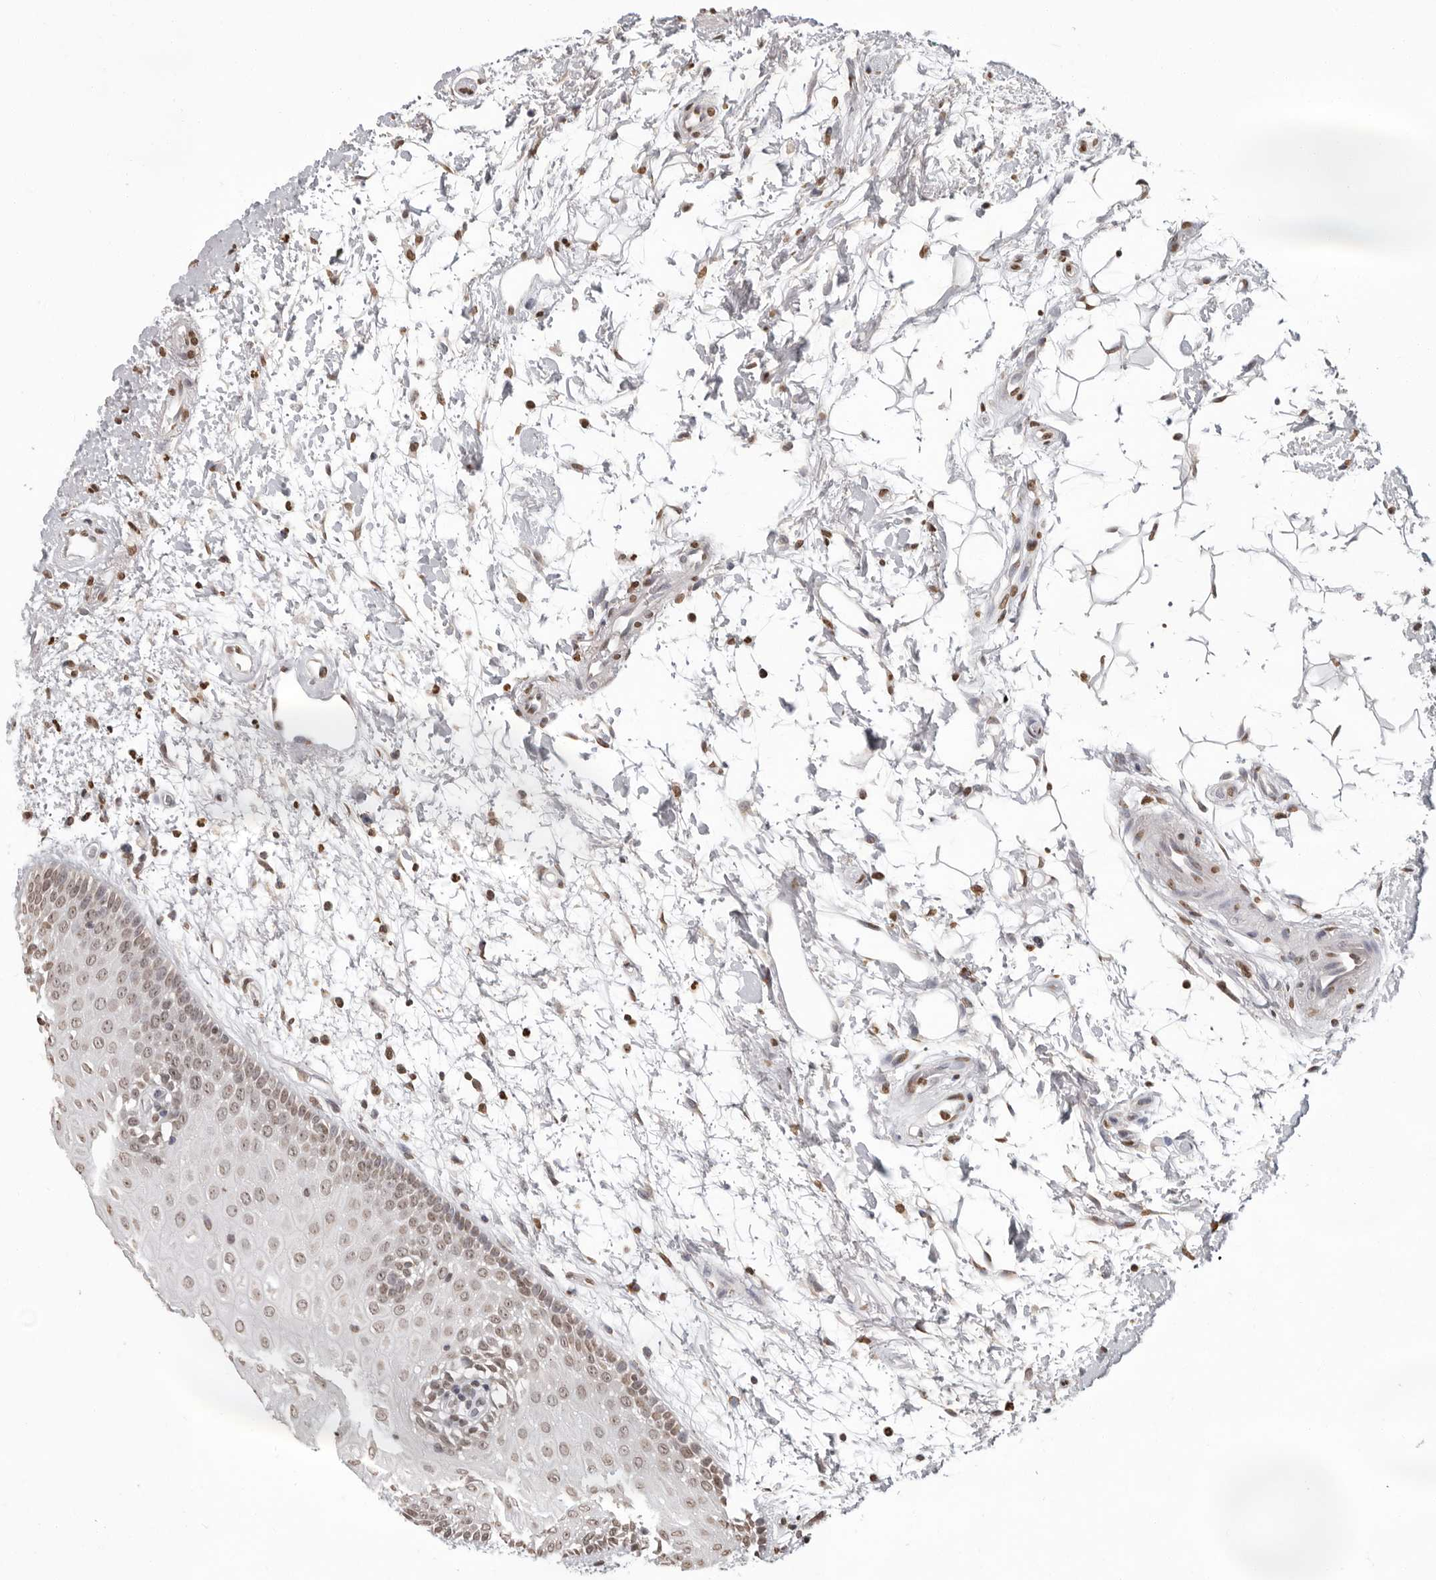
{"staining": {"intensity": "weak", "quantity": ">75%", "location": "nuclear"}, "tissue": "oral mucosa", "cell_type": "Squamous epithelial cells", "image_type": "normal", "snomed": [{"axis": "morphology", "description": "Normal tissue, NOS"}, {"axis": "topography", "description": "Skeletal muscle"}, {"axis": "topography", "description": "Oral tissue"}, {"axis": "topography", "description": "Peripheral nerve tissue"}], "caption": "An image of human oral mucosa stained for a protein shows weak nuclear brown staining in squamous epithelial cells.", "gene": "WDR45", "patient": {"sex": "female", "age": 84}}